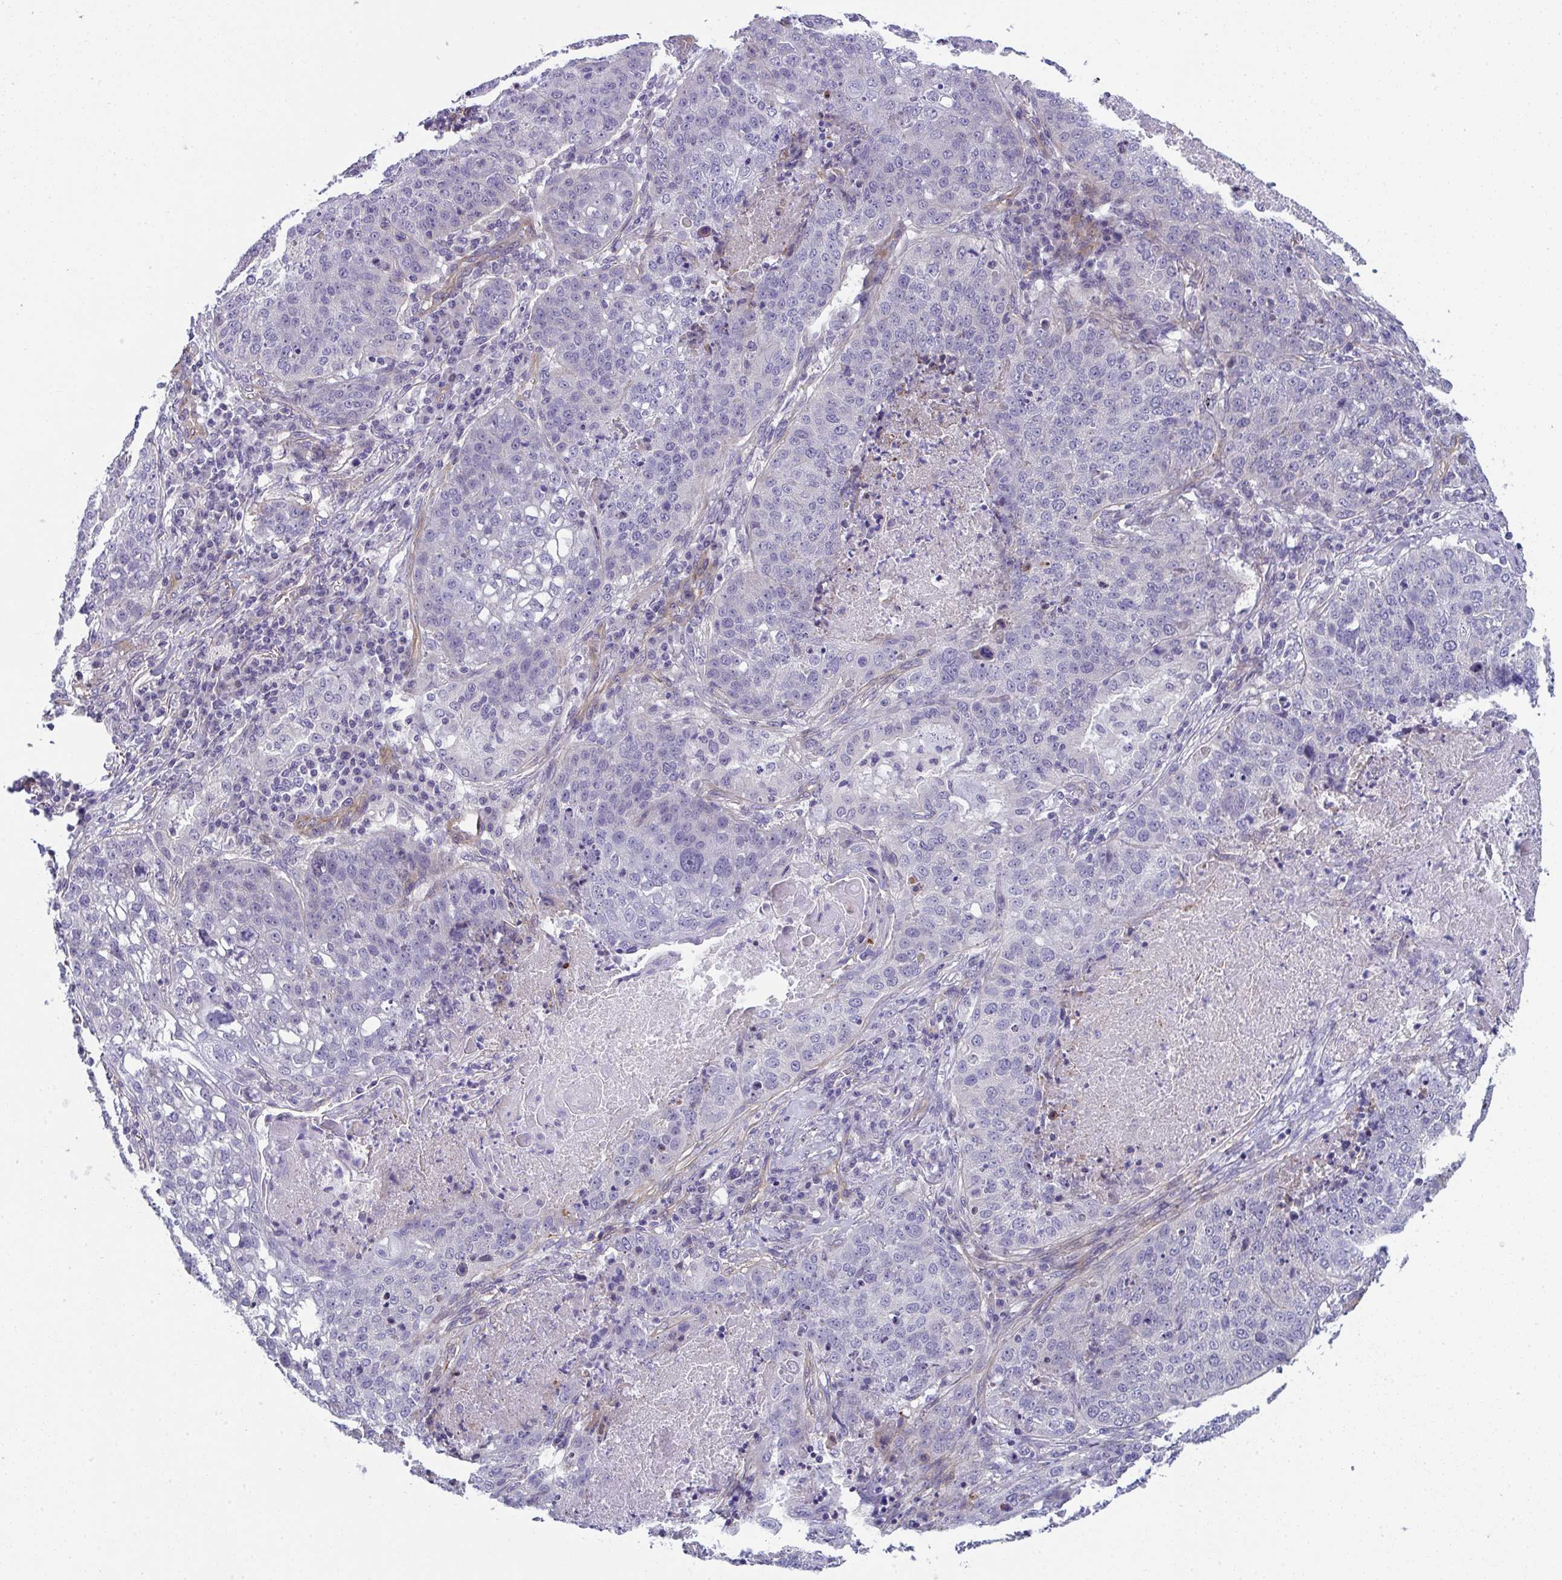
{"staining": {"intensity": "negative", "quantity": "none", "location": "none"}, "tissue": "lung cancer", "cell_type": "Tumor cells", "image_type": "cancer", "snomed": [{"axis": "morphology", "description": "Squamous cell carcinoma, NOS"}, {"axis": "topography", "description": "Lung"}], "caption": "IHC micrograph of squamous cell carcinoma (lung) stained for a protein (brown), which shows no positivity in tumor cells.", "gene": "MYL12A", "patient": {"sex": "male", "age": 63}}